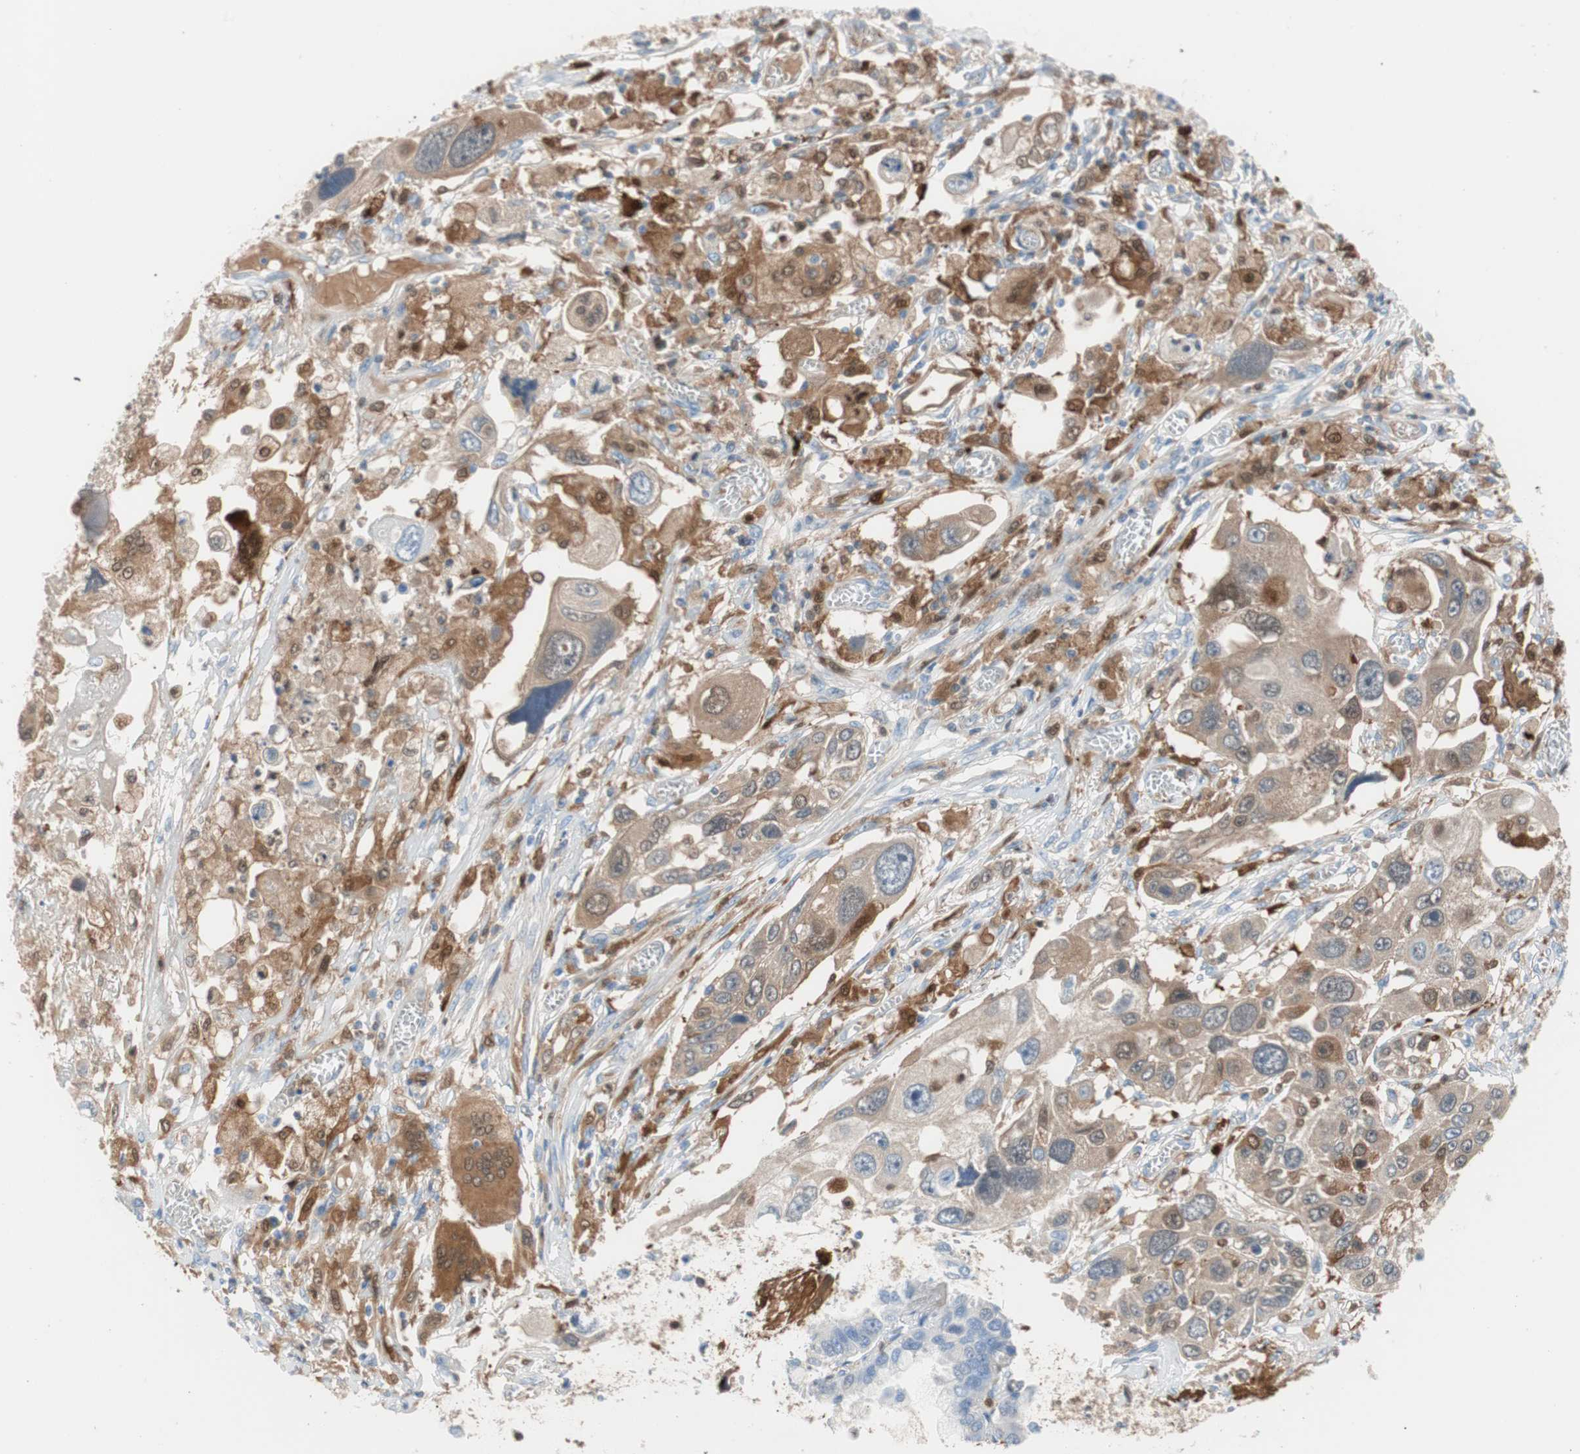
{"staining": {"intensity": "moderate", "quantity": ">75%", "location": "cytoplasmic/membranous"}, "tissue": "lung cancer", "cell_type": "Tumor cells", "image_type": "cancer", "snomed": [{"axis": "morphology", "description": "Squamous cell carcinoma, NOS"}, {"axis": "topography", "description": "Lung"}], "caption": "Immunohistochemical staining of lung cancer (squamous cell carcinoma) demonstrates medium levels of moderate cytoplasmic/membranous positivity in about >75% of tumor cells.", "gene": "IL18", "patient": {"sex": "male", "age": 71}}